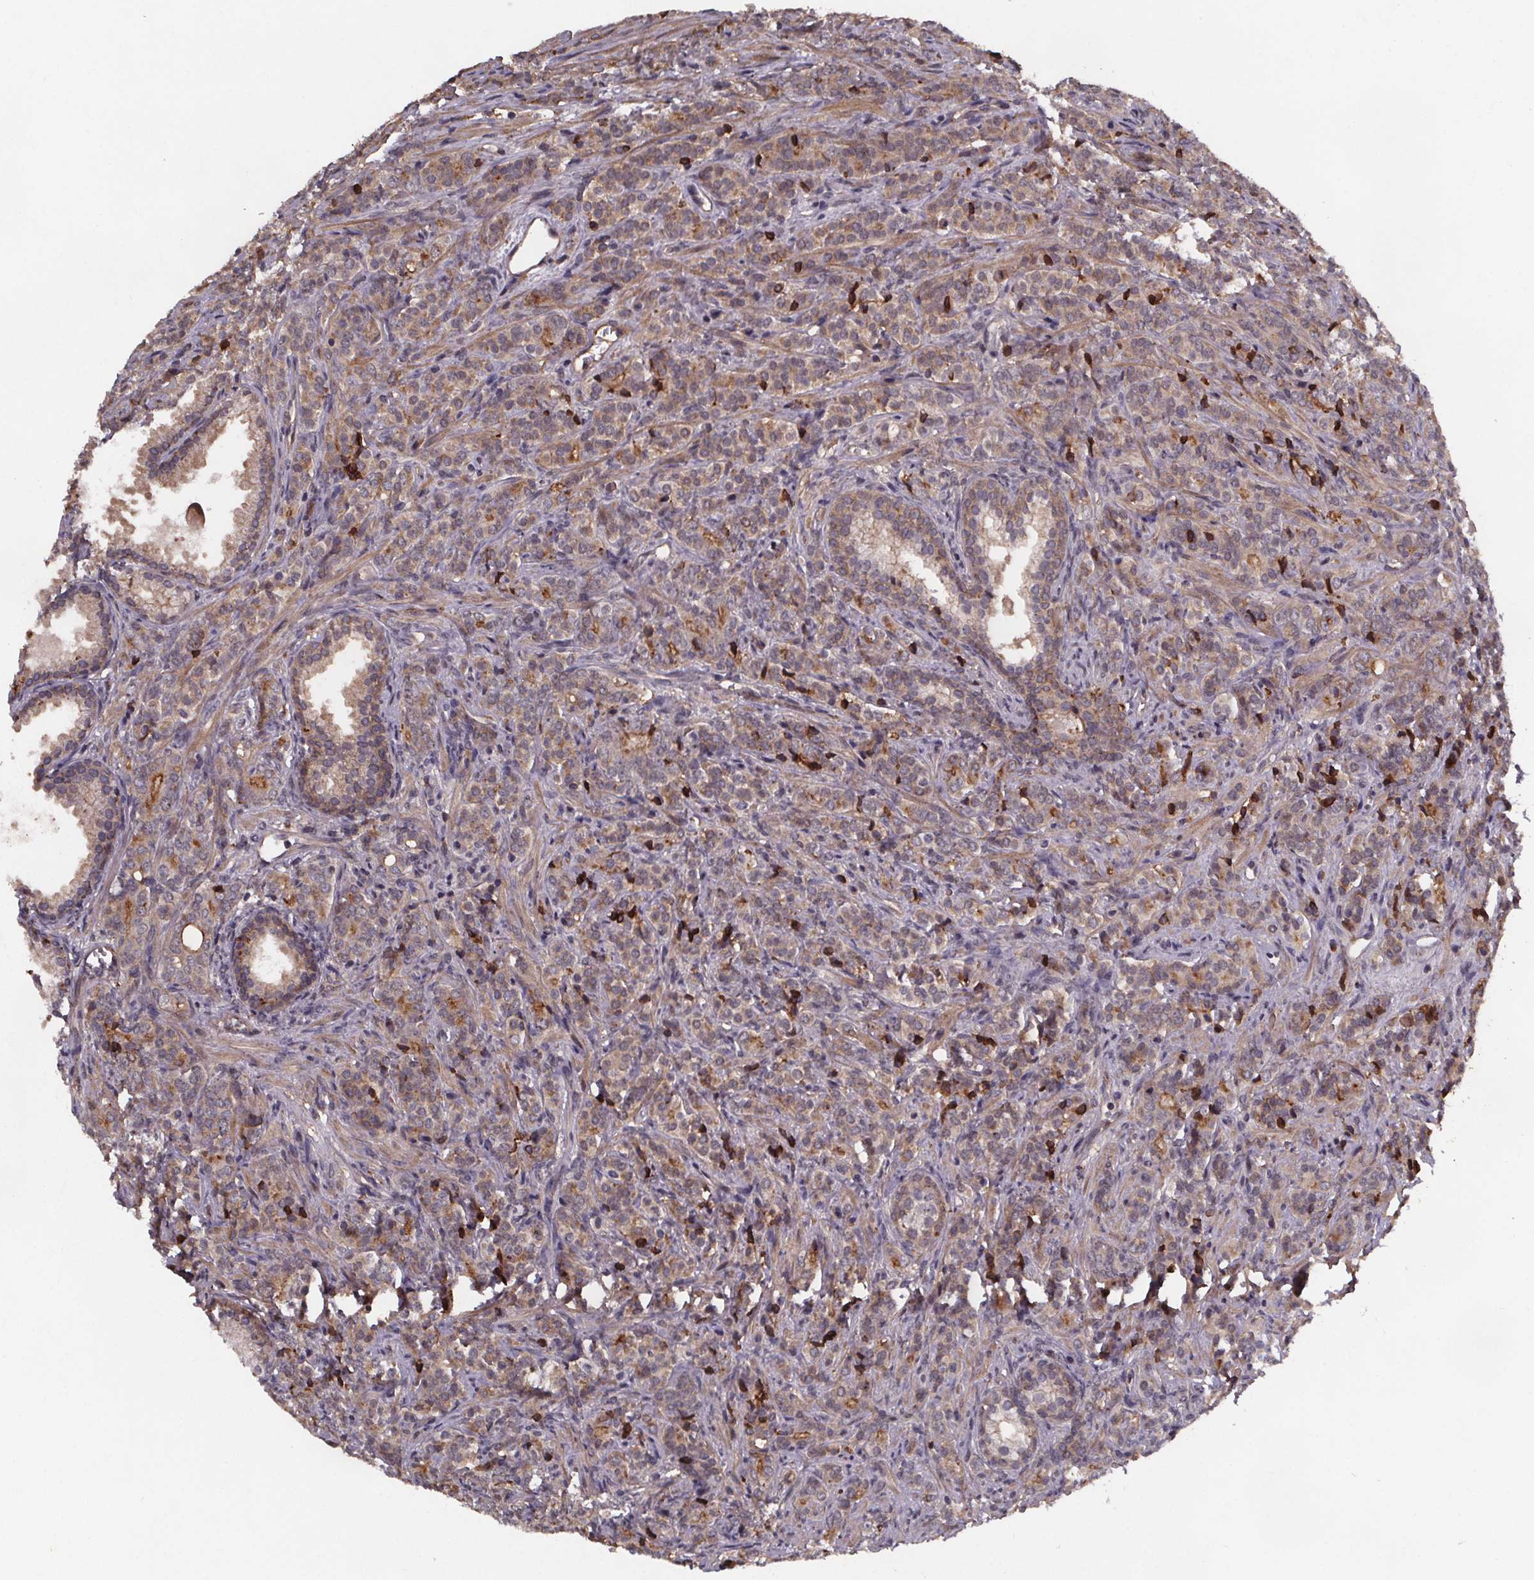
{"staining": {"intensity": "weak", "quantity": ">75%", "location": "cytoplasmic/membranous"}, "tissue": "prostate cancer", "cell_type": "Tumor cells", "image_type": "cancer", "snomed": [{"axis": "morphology", "description": "Adenocarcinoma, High grade"}, {"axis": "topography", "description": "Prostate"}], "caption": "The histopathology image demonstrates a brown stain indicating the presence of a protein in the cytoplasmic/membranous of tumor cells in prostate cancer.", "gene": "FASTKD3", "patient": {"sex": "male", "age": 84}}